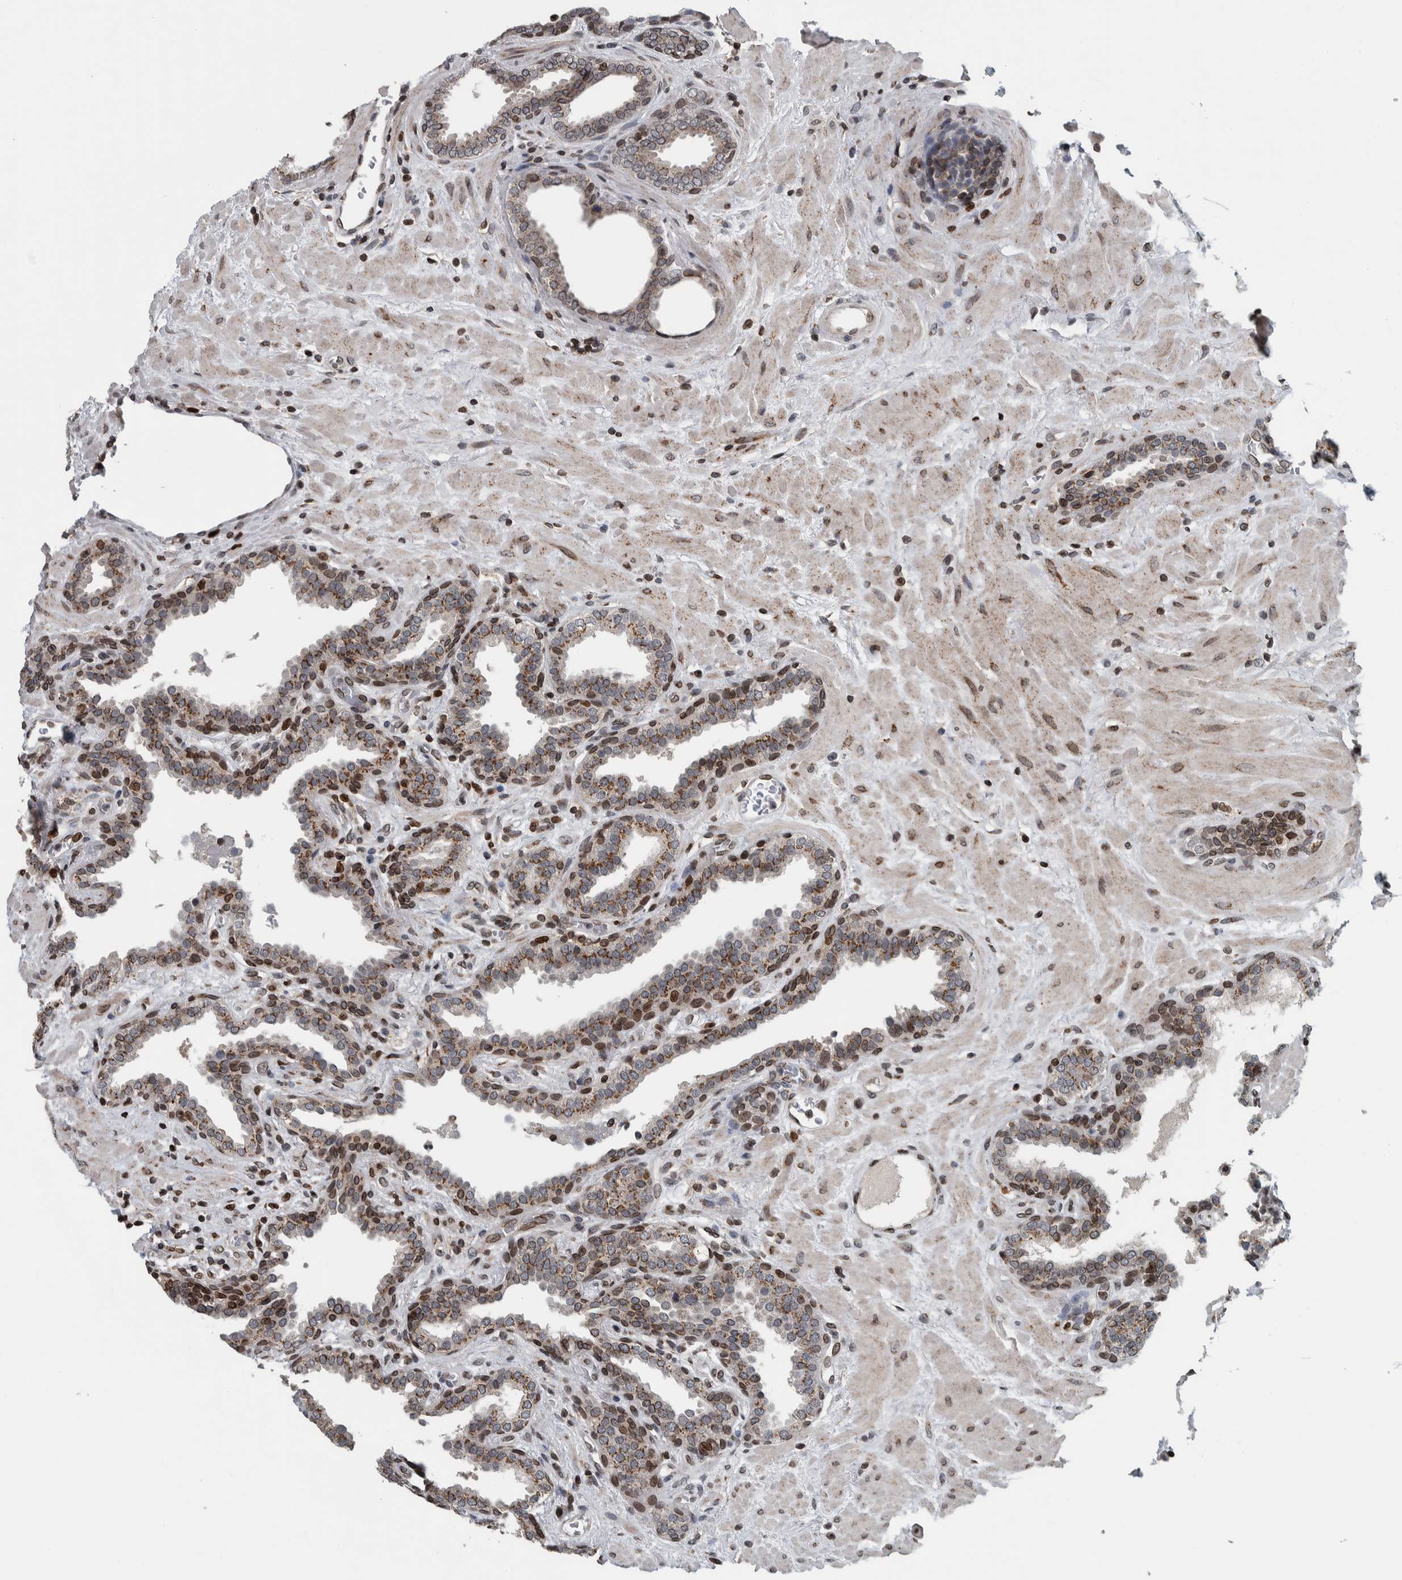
{"staining": {"intensity": "strong", "quantity": "25%-75%", "location": "cytoplasmic/membranous,nuclear"}, "tissue": "prostate", "cell_type": "Glandular cells", "image_type": "normal", "snomed": [{"axis": "morphology", "description": "Normal tissue, NOS"}, {"axis": "topography", "description": "Prostate"}], "caption": "The micrograph demonstrates immunohistochemical staining of unremarkable prostate. There is strong cytoplasmic/membranous,nuclear positivity is identified in approximately 25%-75% of glandular cells.", "gene": "FAM135B", "patient": {"sex": "male", "age": 51}}